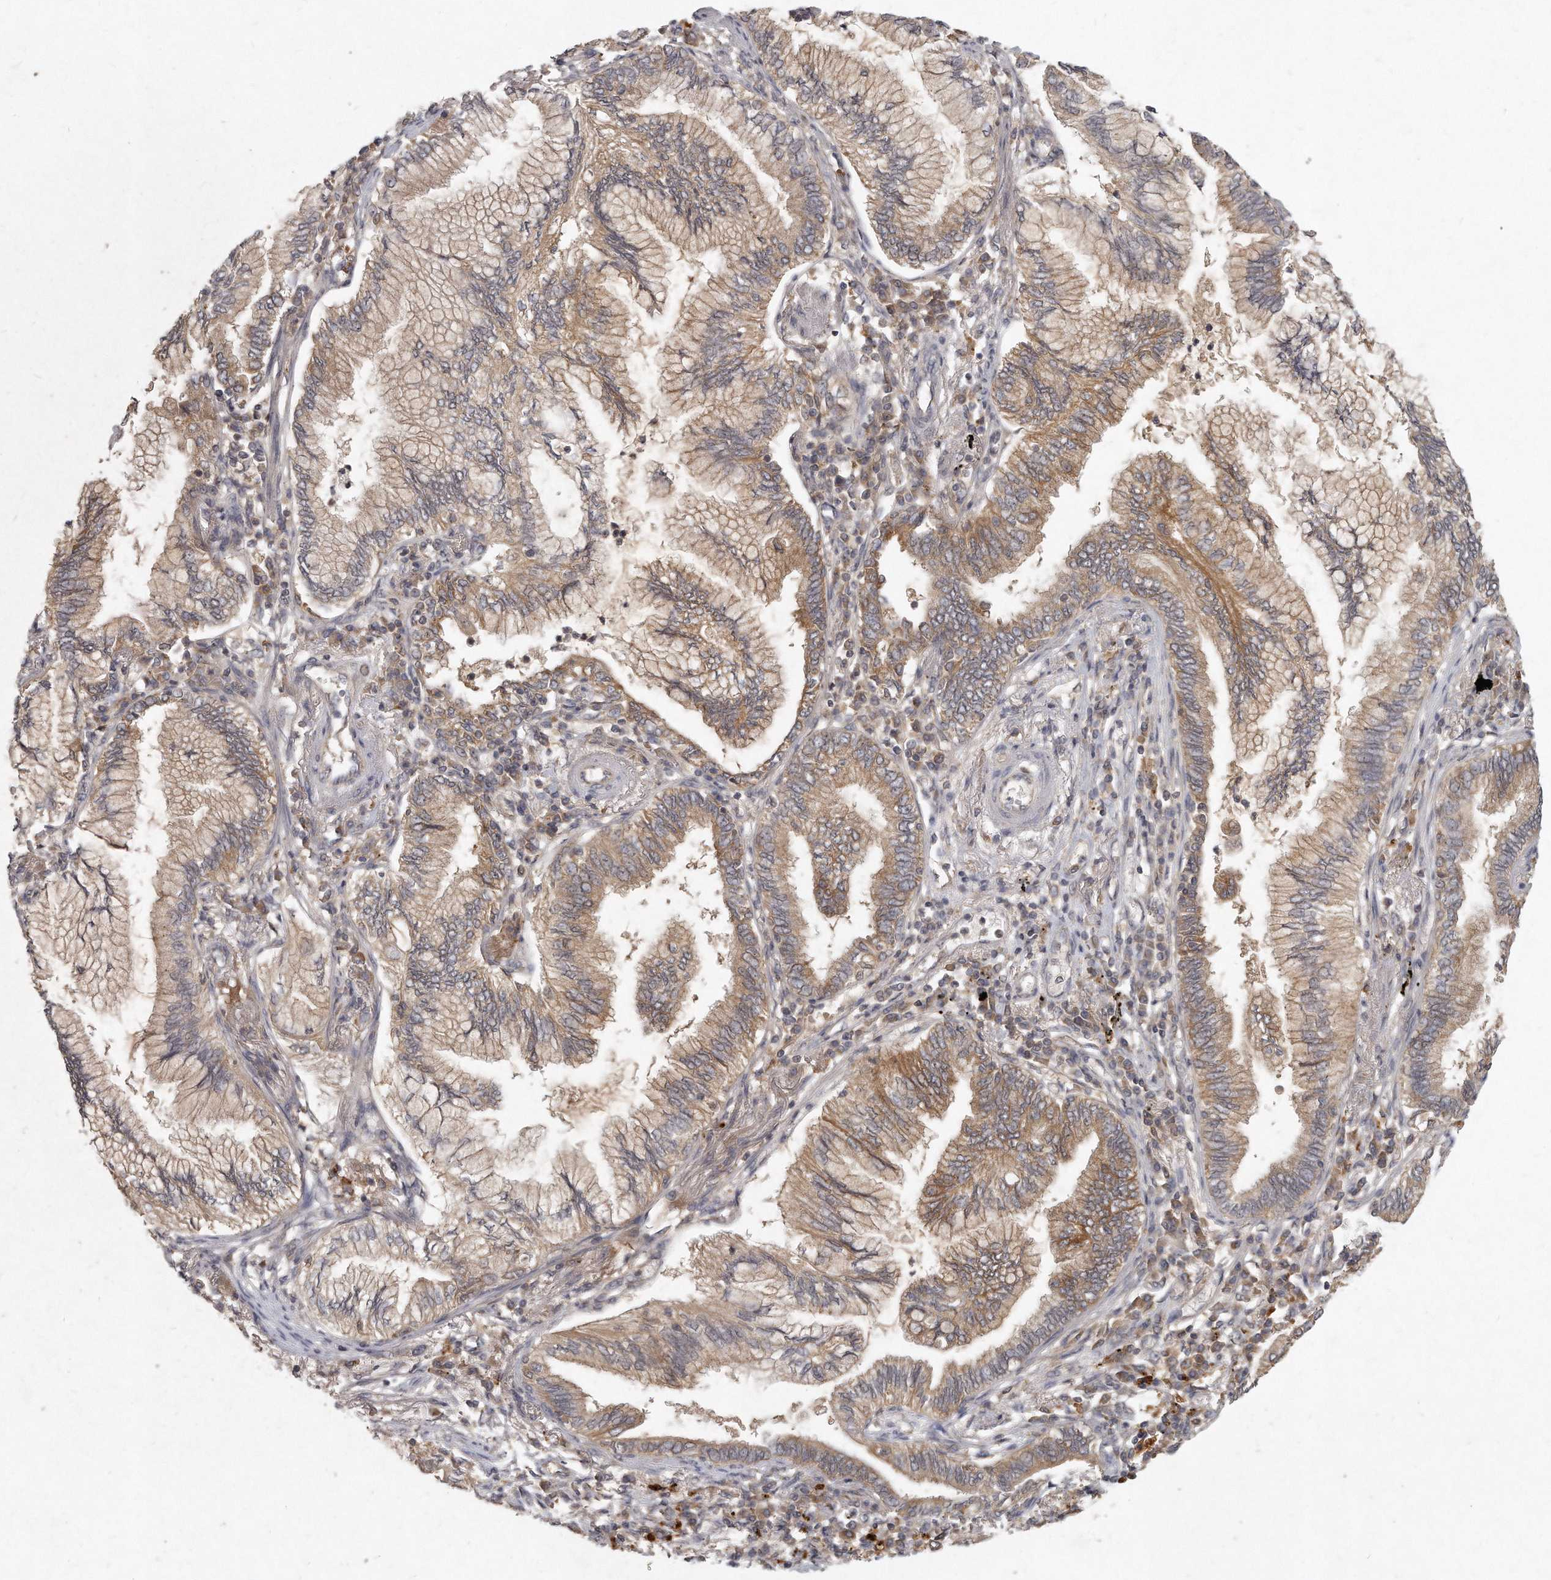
{"staining": {"intensity": "moderate", "quantity": ">75%", "location": "cytoplasmic/membranous"}, "tissue": "bronchus", "cell_type": "Respiratory epithelial cells", "image_type": "normal", "snomed": [{"axis": "morphology", "description": "Normal tissue, NOS"}, {"axis": "morphology", "description": "Adenocarcinoma, NOS"}, {"axis": "topography", "description": "Bronchus"}, {"axis": "topography", "description": "Lung"}], "caption": "Moderate cytoplasmic/membranous expression is seen in about >75% of respiratory epithelial cells in unremarkable bronchus. (Stains: DAB in brown, nuclei in blue, Microscopy: brightfield microscopy at high magnification).", "gene": "LGALS8", "patient": {"sex": "female", "age": 70}}